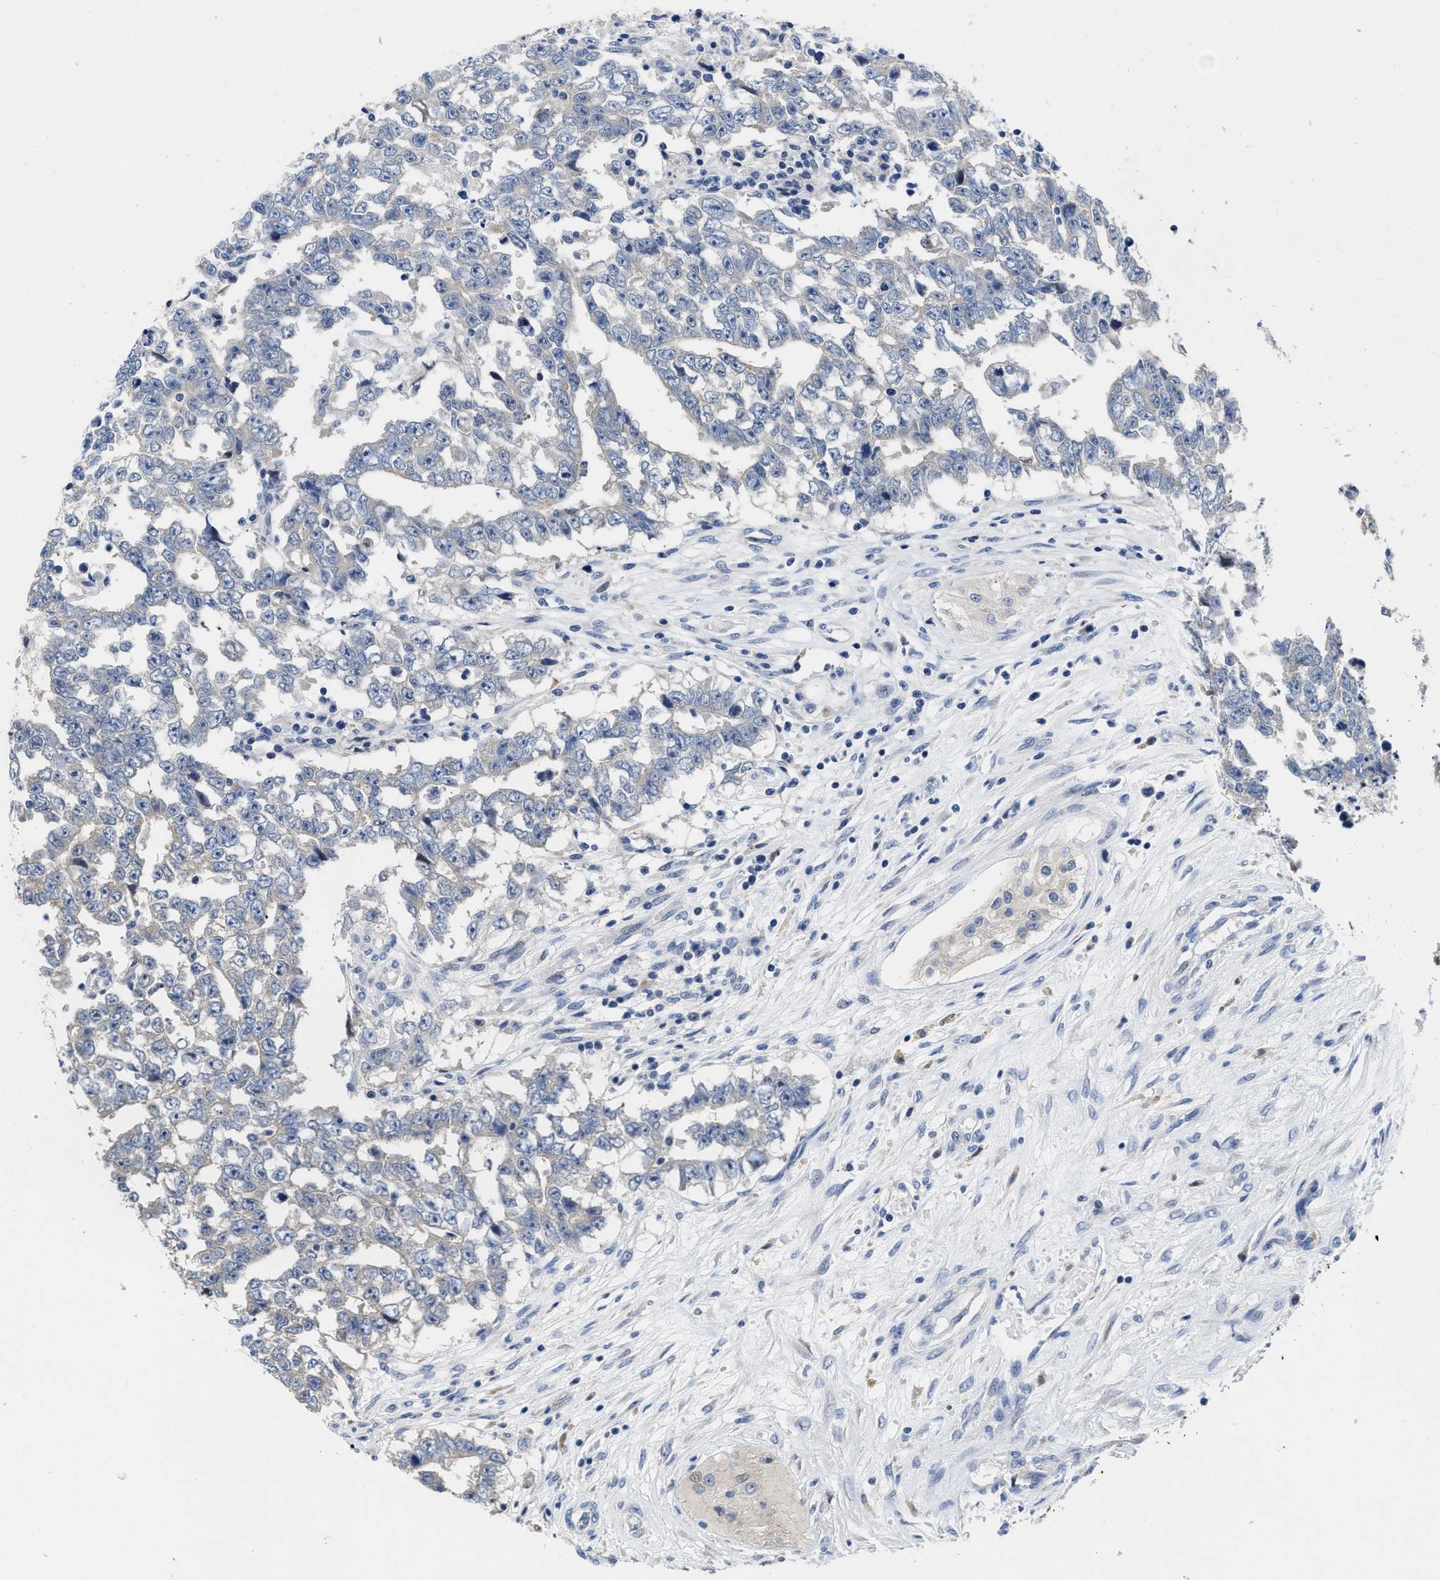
{"staining": {"intensity": "negative", "quantity": "none", "location": "none"}, "tissue": "testis cancer", "cell_type": "Tumor cells", "image_type": "cancer", "snomed": [{"axis": "morphology", "description": "Carcinoma, Embryonal, NOS"}, {"axis": "topography", "description": "Testis"}], "caption": "Tumor cells show no significant protein positivity in embryonal carcinoma (testis).", "gene": "HOOK1", "patient": {"sex": "male", "age": 25}}